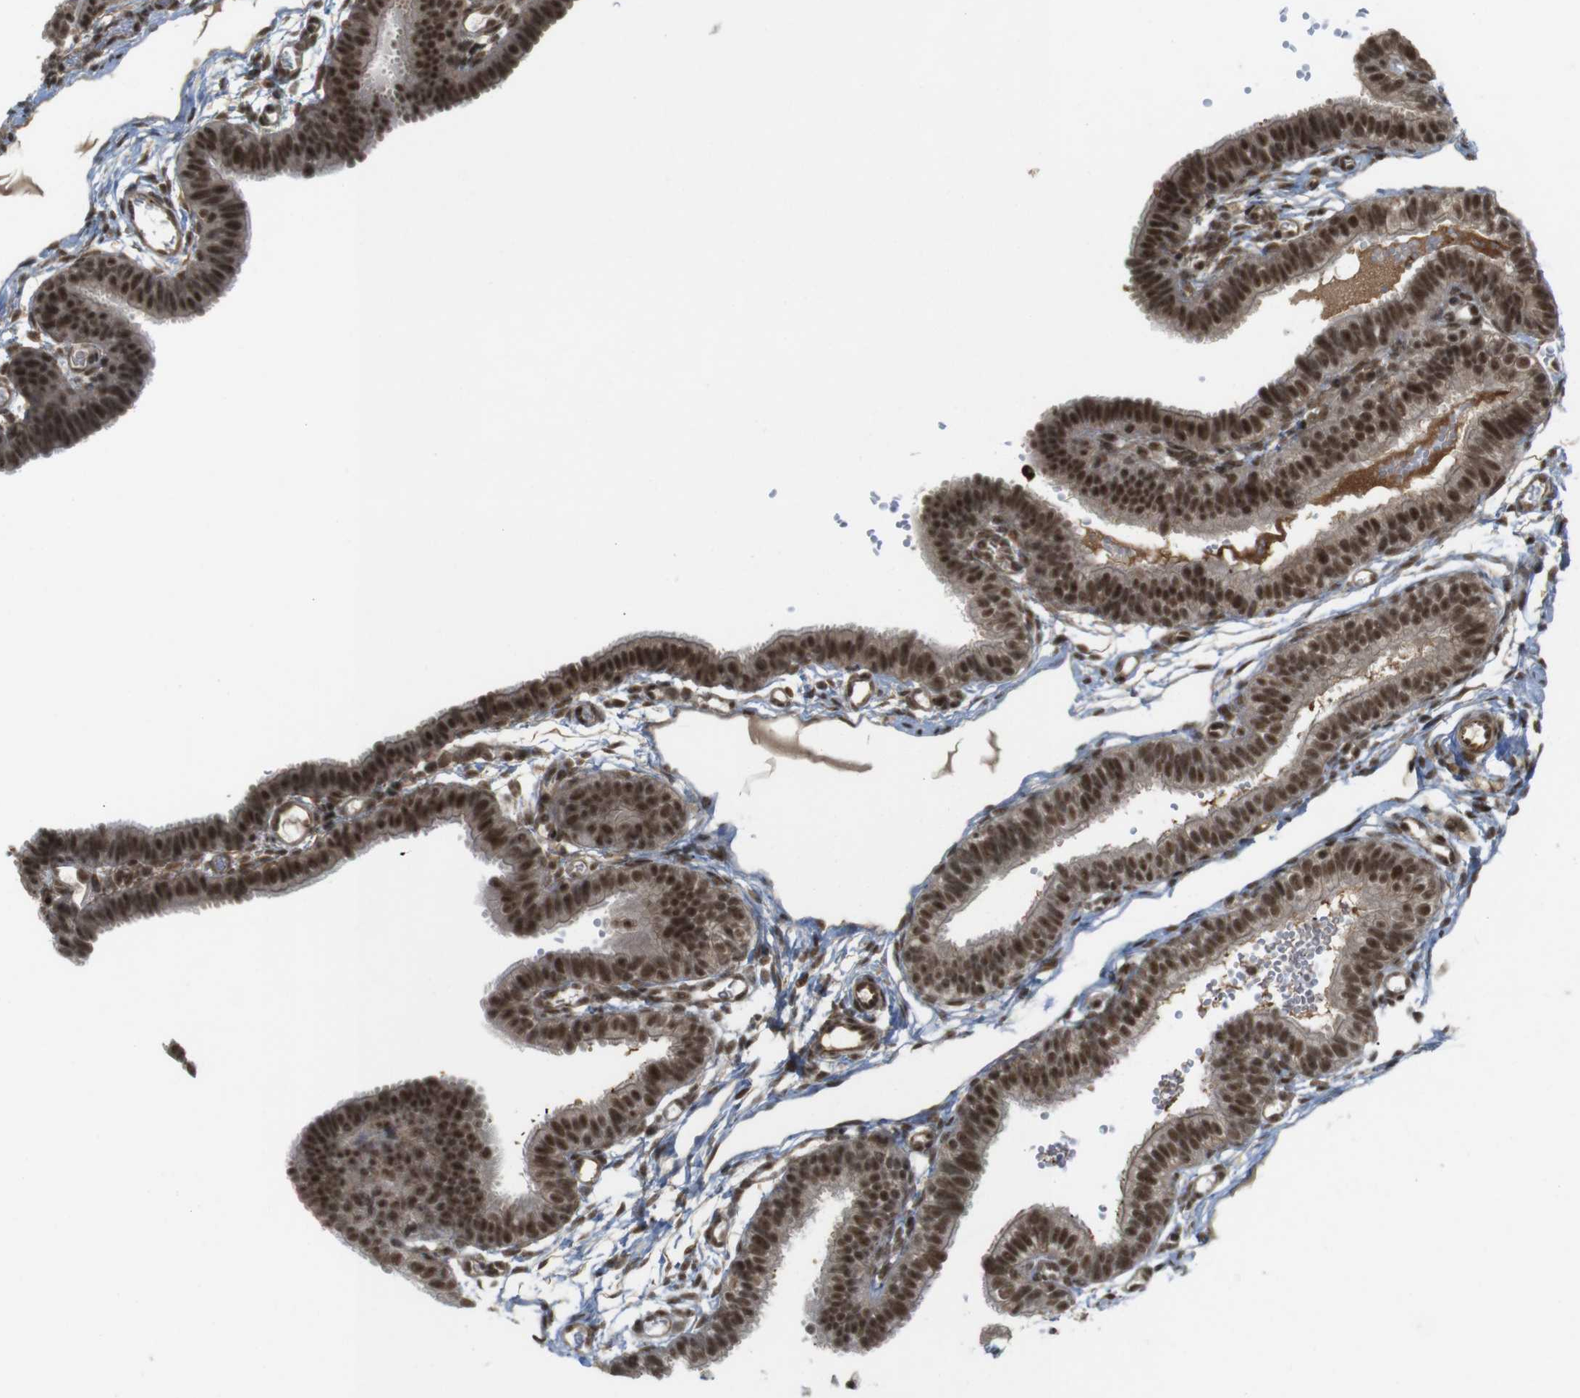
{"staining": {"intensity": "strong", "quantity": ">75%", "location": "cytoplasmic/membranous,nuclear"}, "tissue": "fallopian tube", "cell_type": "Glandular cells", "image_type": "normal", "snomed": [{"axis": "morphology", "description": "Normal tissue, NOS"}, {"axis": "topography", "description": "Fallopian tube"}, {"axis": "topography", "description": "Placenta"}], "caption": "Immunohistochemistry of unremarkable fallopian tube shows high levels of strong cytoplasmic/membranous,nuclear positivity in about >75% of glandular cells. The staining was performed using DAB, with brown indicating positive protein expression. Nuclei are stained blue with hematoxylin.", "gene": "SP2", "patient": {"sex": "female", "age": 34}}